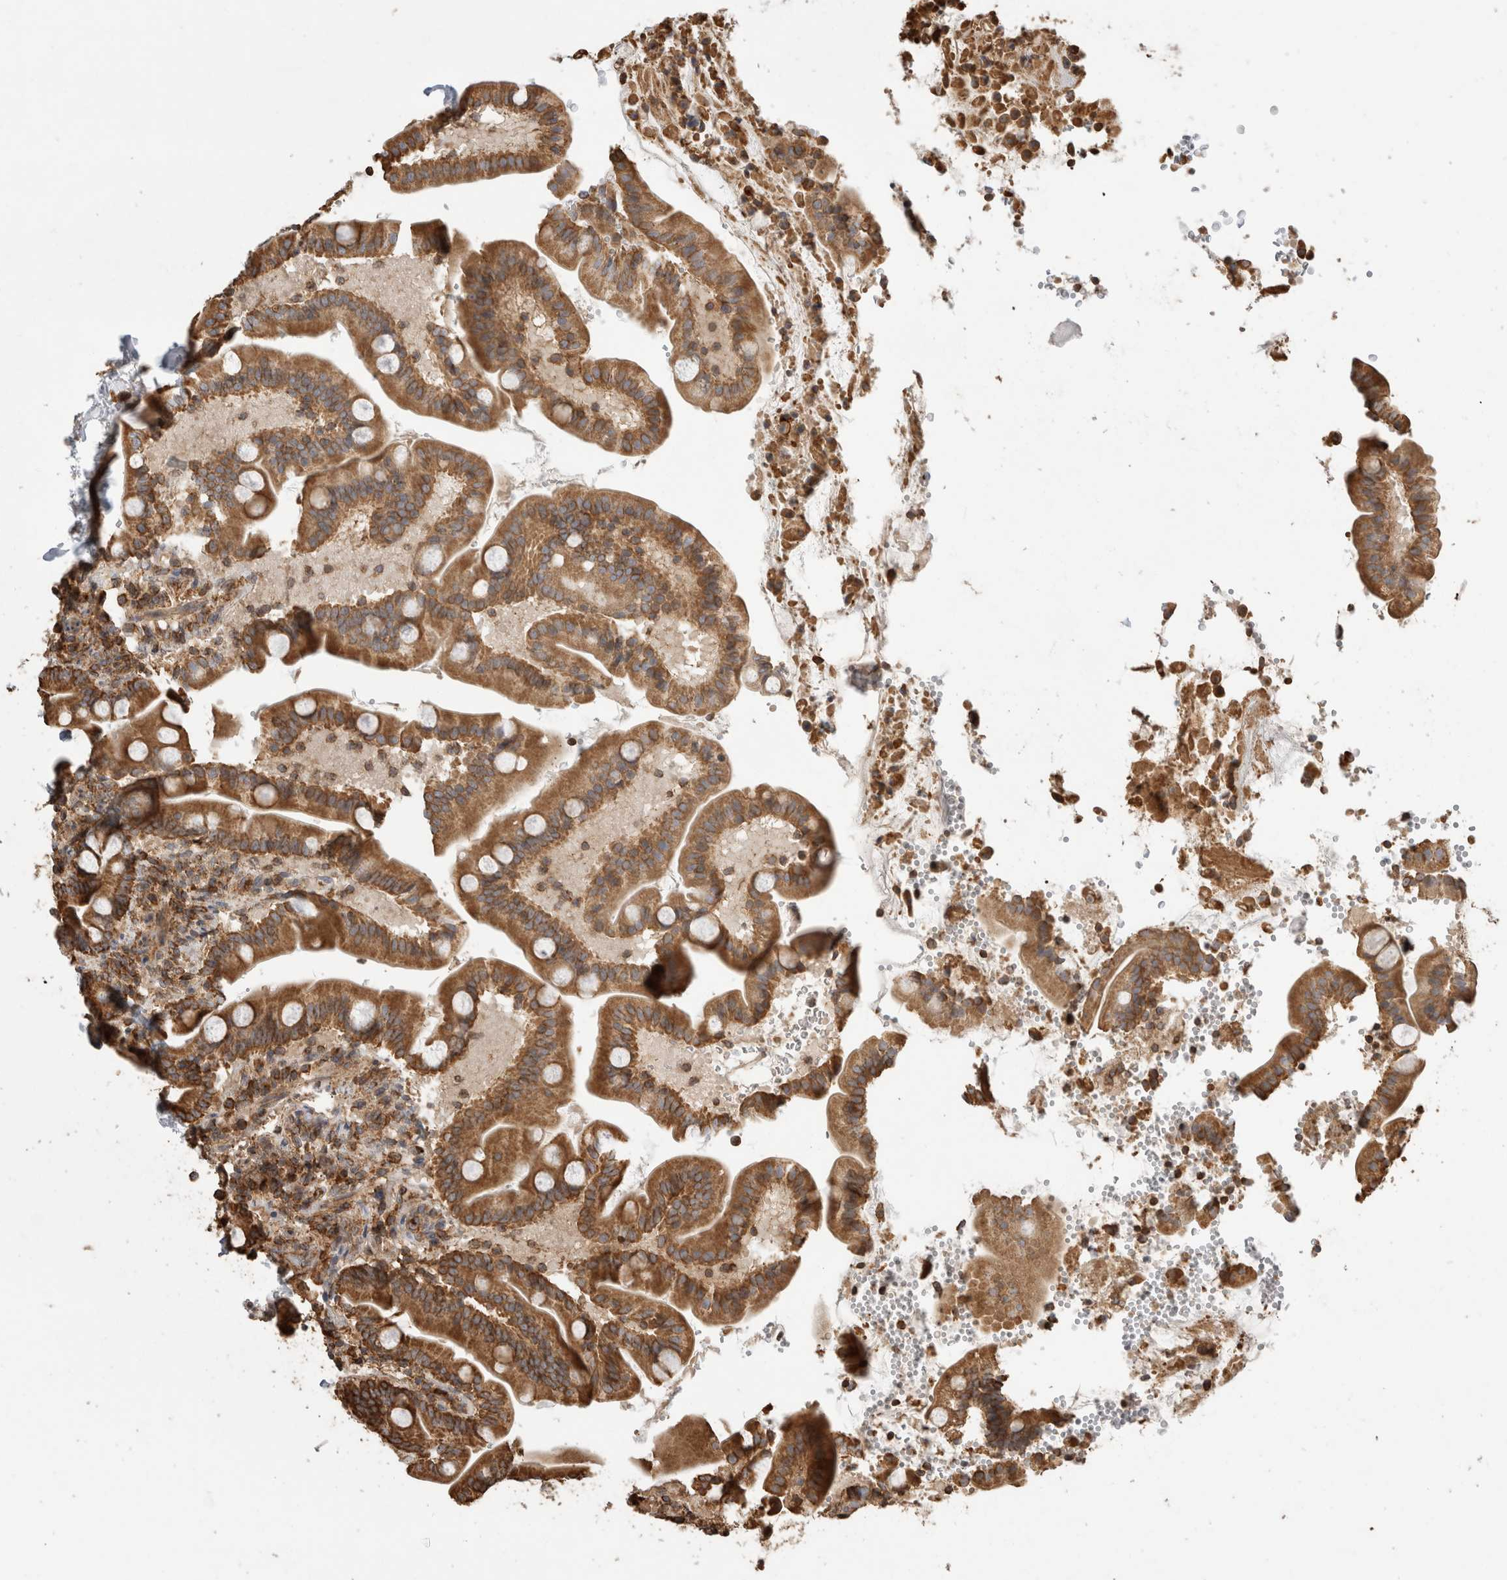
{"staining": {"intensity": "moderate", "quantity": ">75%", "location": "cytoplasmic/membranous"}, "tissue": "duodenum", "cell_type": "Glandular cells", "image_type": "normal", "snomed": [{"axis": "morphology", "description": "Normal tissue, NOS"}, {"axis": "topography", "description": "Duodenum"}], "caption": "Immunohistochemistry (IHC) image of unremarkable duodenum stained for a protein (brown), which displays medium levels of moderate cytoplasmic/membranous staining in approximately >75% of glandular cells.", "gene": "IMMP2L", "patient": {"sex": "male", "age": 54}}